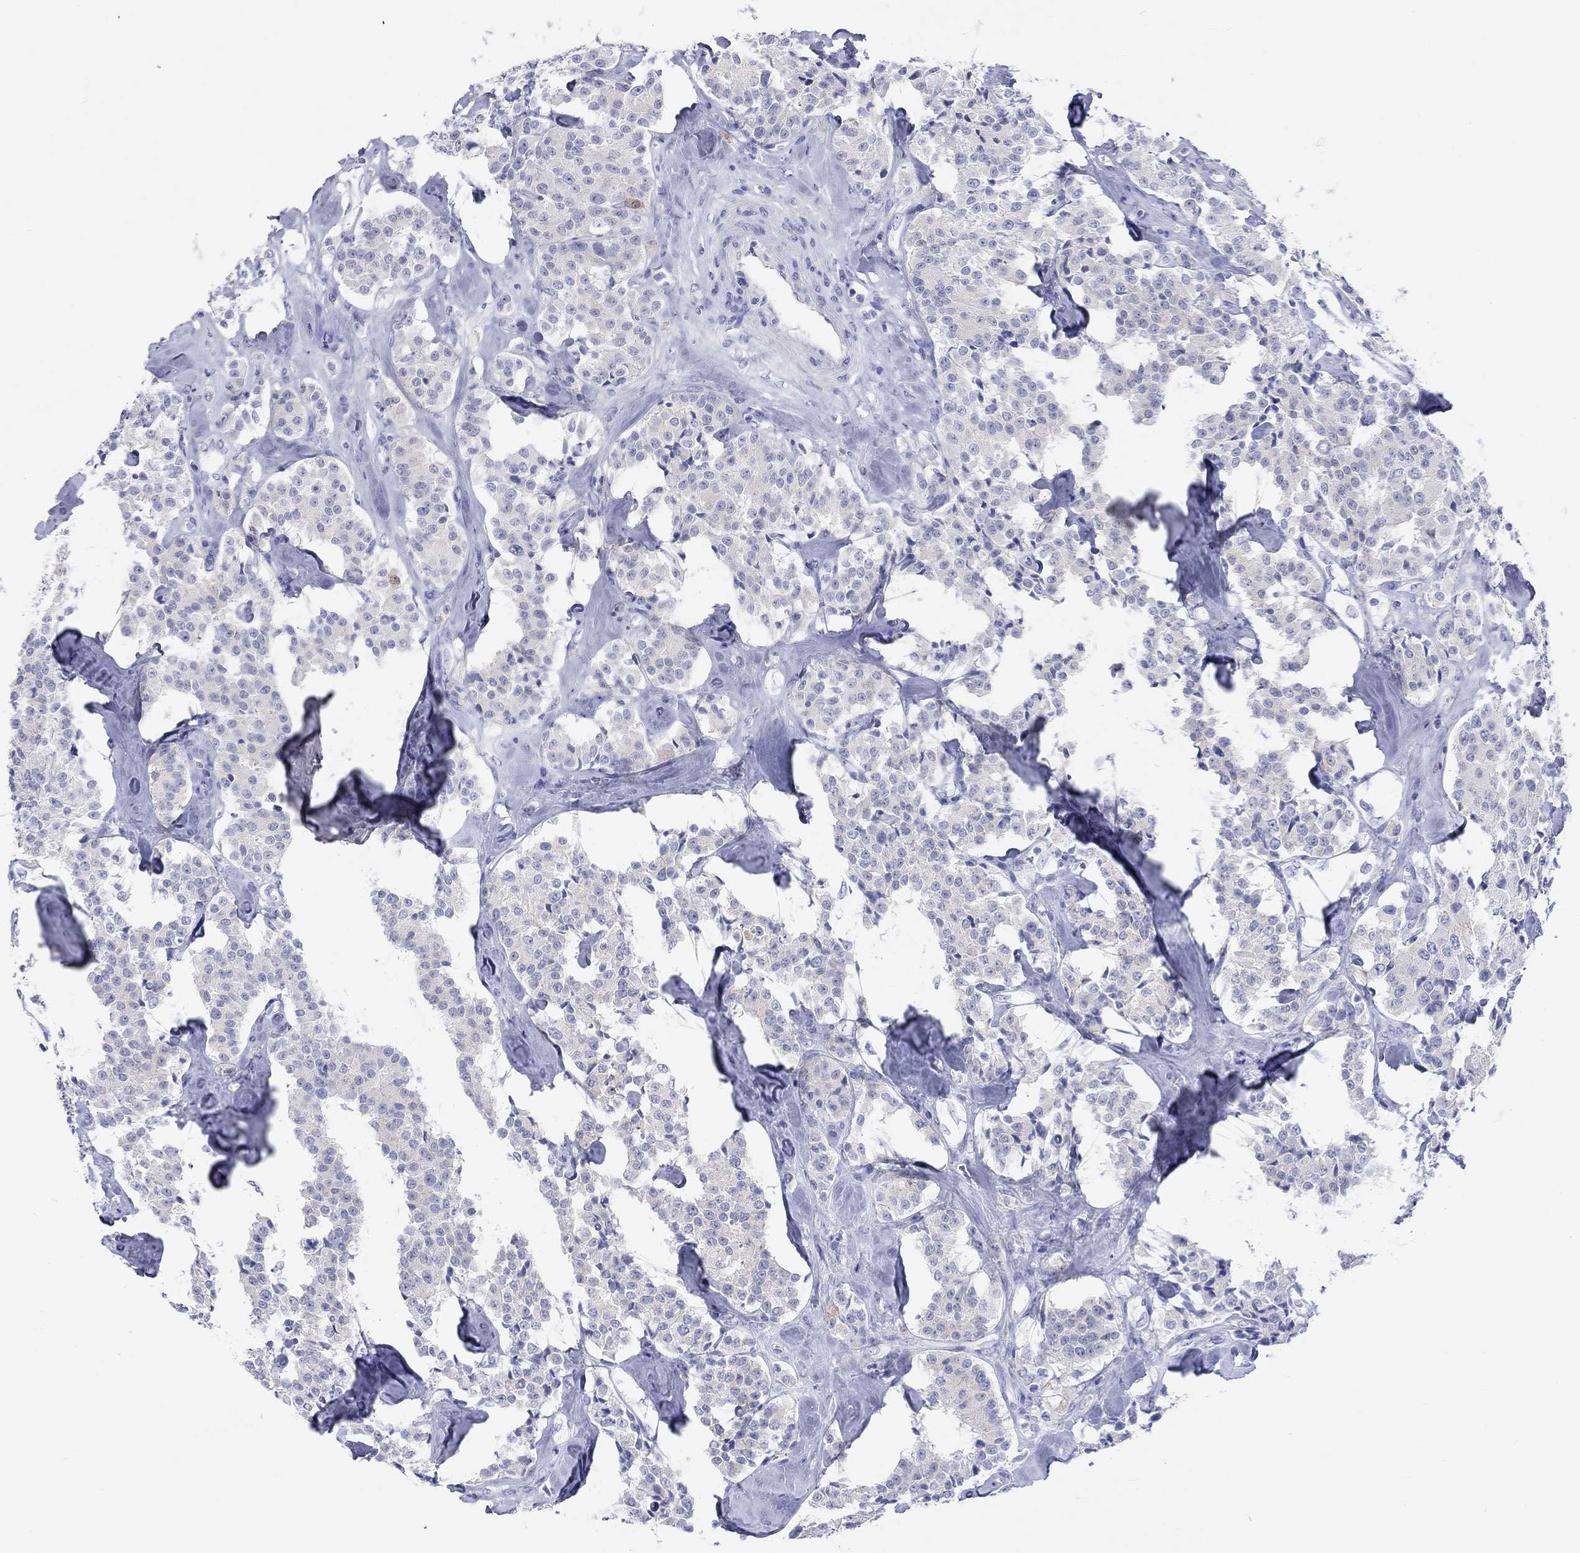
{"staining": {"intensity": "strong", "quantity": "<25%", "location": "cytoplasmic/membranous"}, "tissue": "carcinoid", "cell_type": "Tumor cells", "image_type": "cancer", "snomed": [{"axis": "morphology", "description": "Carcinoid, malignant, NOS"}, {"axis": "topography", "description": "Pancreas"}], "caption": "Protein staining of malignant carcinoid tissue shows strong cytoplasmic/membranous expression in about <25% of tumor cells.", "gene": "SPATA9", "patient": {"sex": "male", "age": 41}}